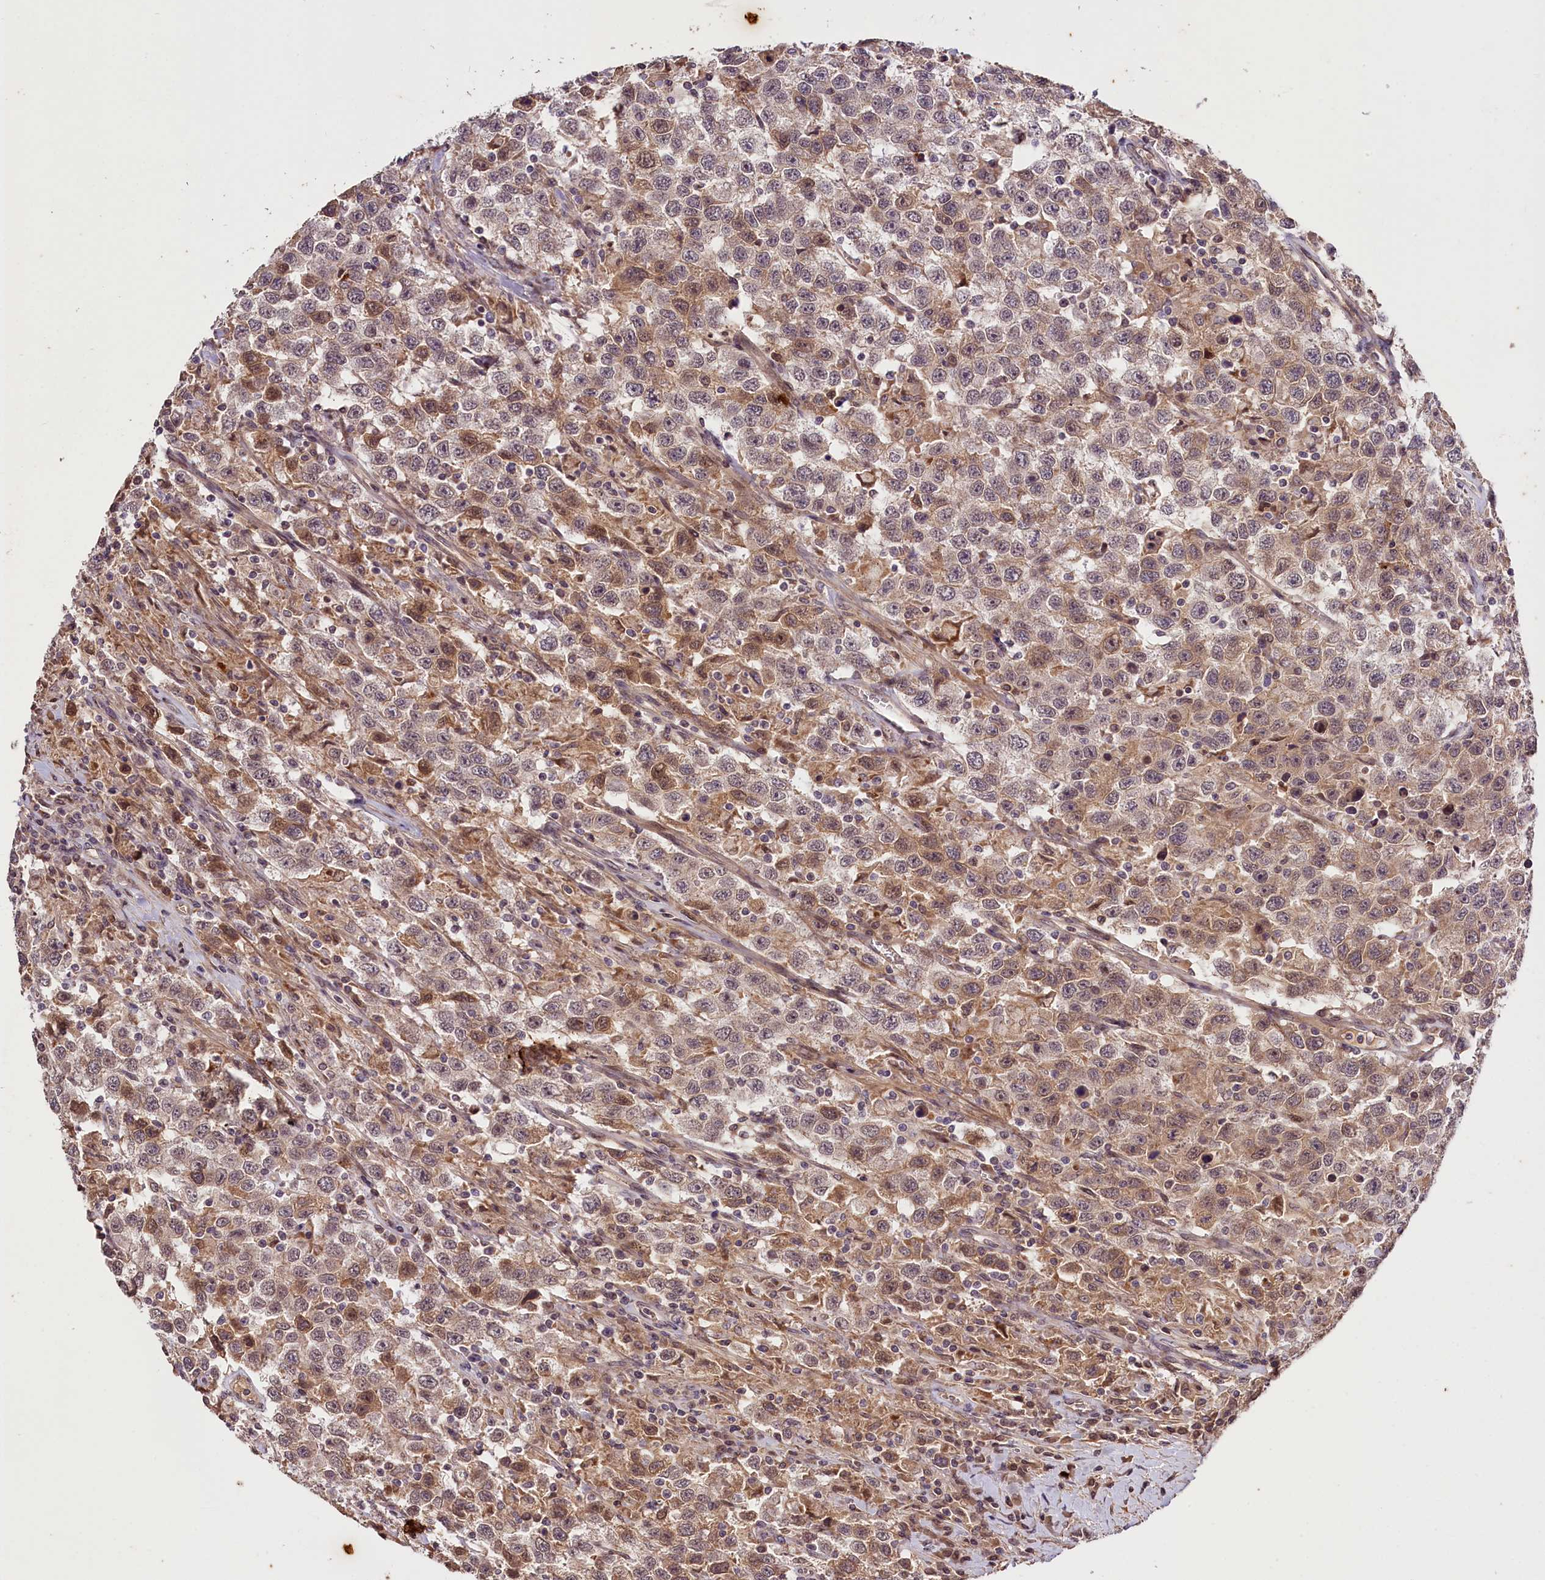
{"staining": {"intensity": "weak", "quantity": "25%-75%", "location": "cytoplasmic/membranous"}, "tissue": "testis cancer", "cell_type": "Tumor cells", "image_type": "cancer", "snomed": [{"axis": "morphology", "description": "Seminoma, NOS"}, {"axis": "topography", "description": "Testis"}], "caption": "Immunohistochemical staining of human testis seminoma exhibits low levels of weak cytoplasmic/membranous positivity in about 25%-75% of tumor cells.", "gene": "ZNF480", "patient": {"sex": "male", "age": 41}}